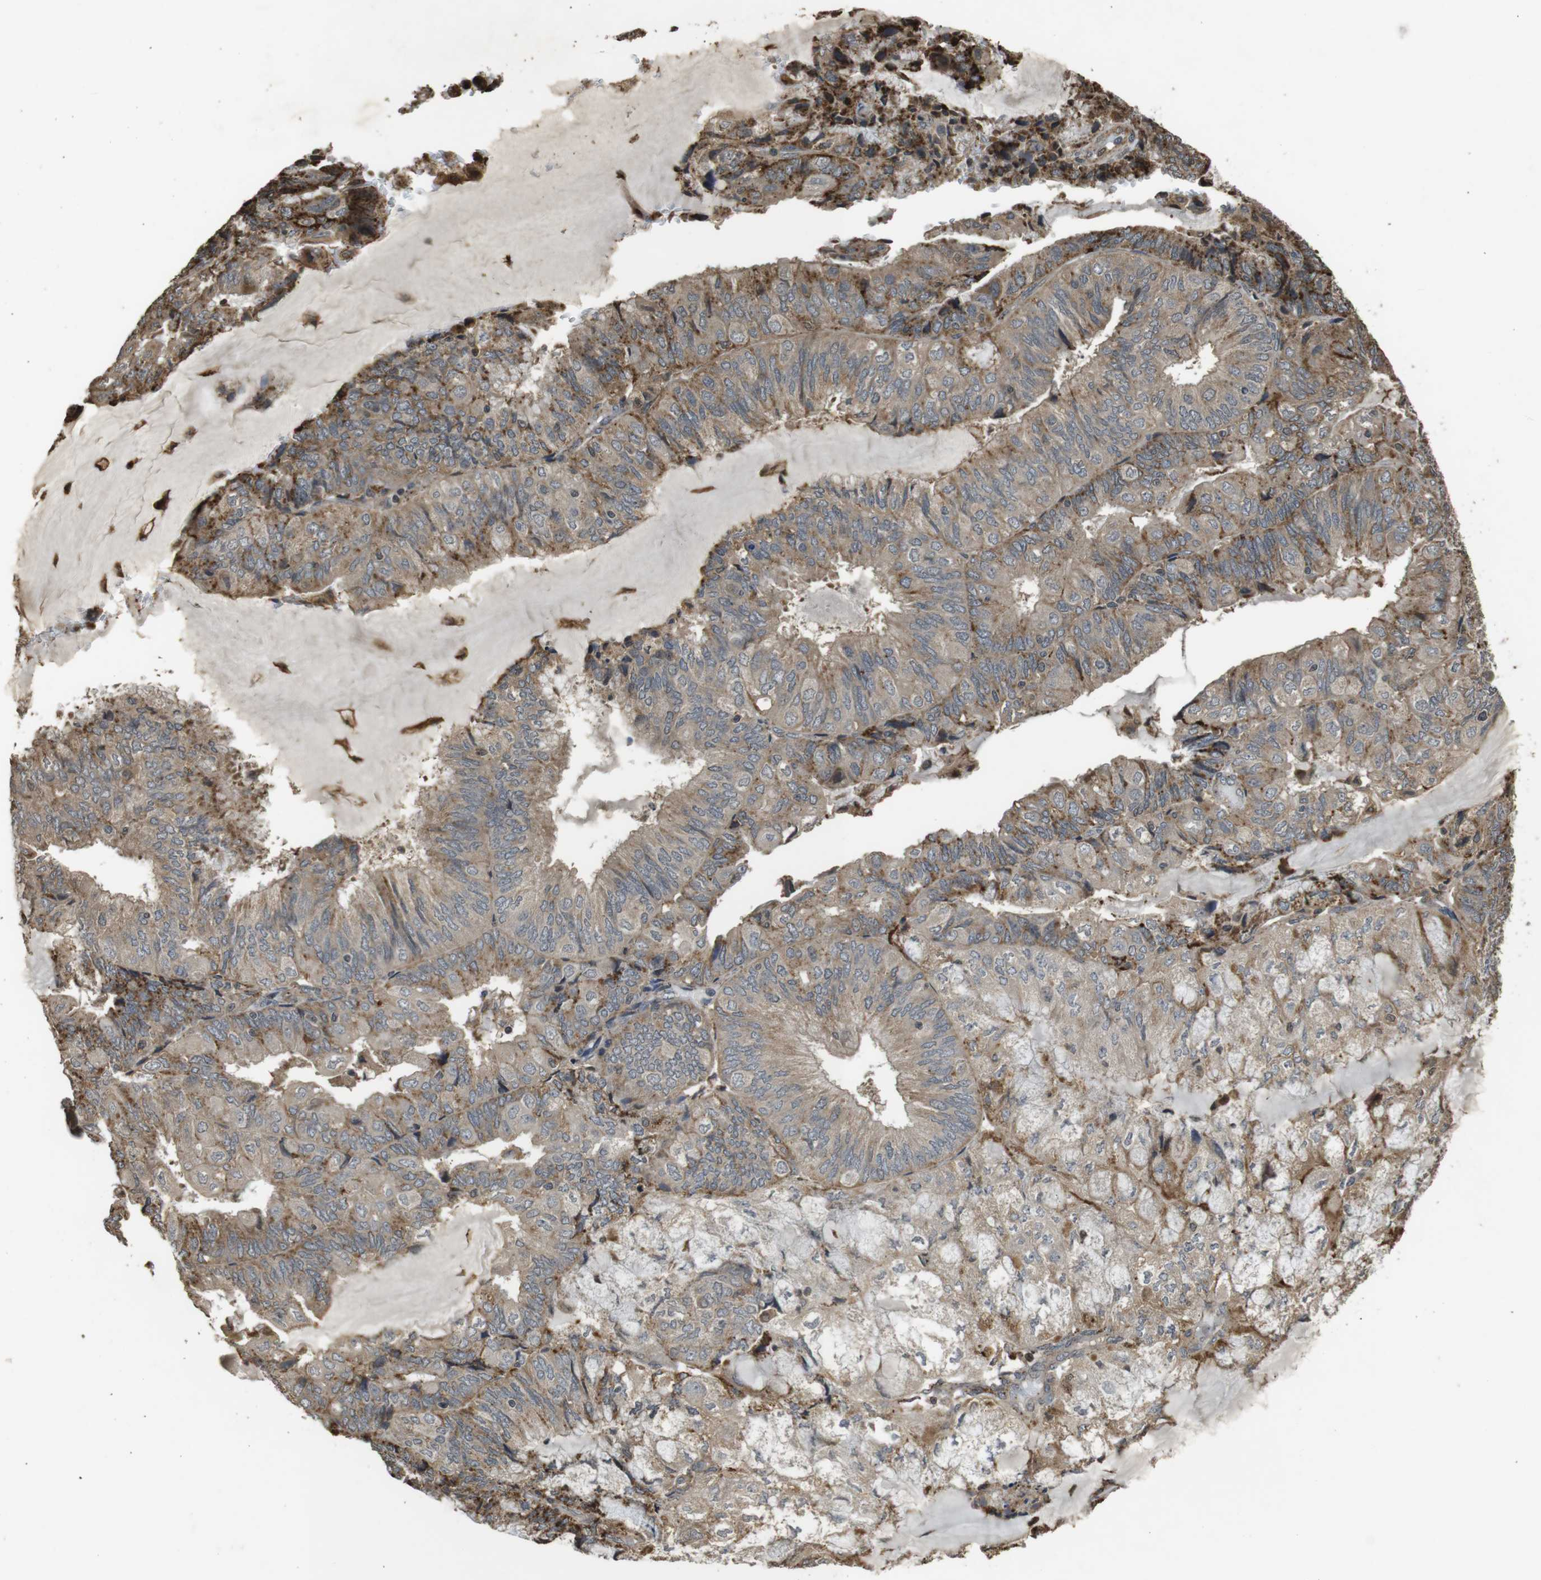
{"staining": {"intensity": "weak", "quantity": ">75%", "location": "cytoplasmic/membranous"}, "tissue": "endometrial cancer", "cell_type": "Tumor cells", "image_type": "cancer", "snomed": [{"axis": "morphology", "description": "Adenocarcinoma, NOS"}, {"axis": "topography", "description": "Endometrium"}], "caption": "About >75% of tumor cells in endometrial cancer (adenocarcinoma) demonstrate weak cytoplasmic/membranous protein staining as visualized by brown immunohistochemical staining.", "gene": "FZD10", "patient": {"sex": "female", "age": 81}}